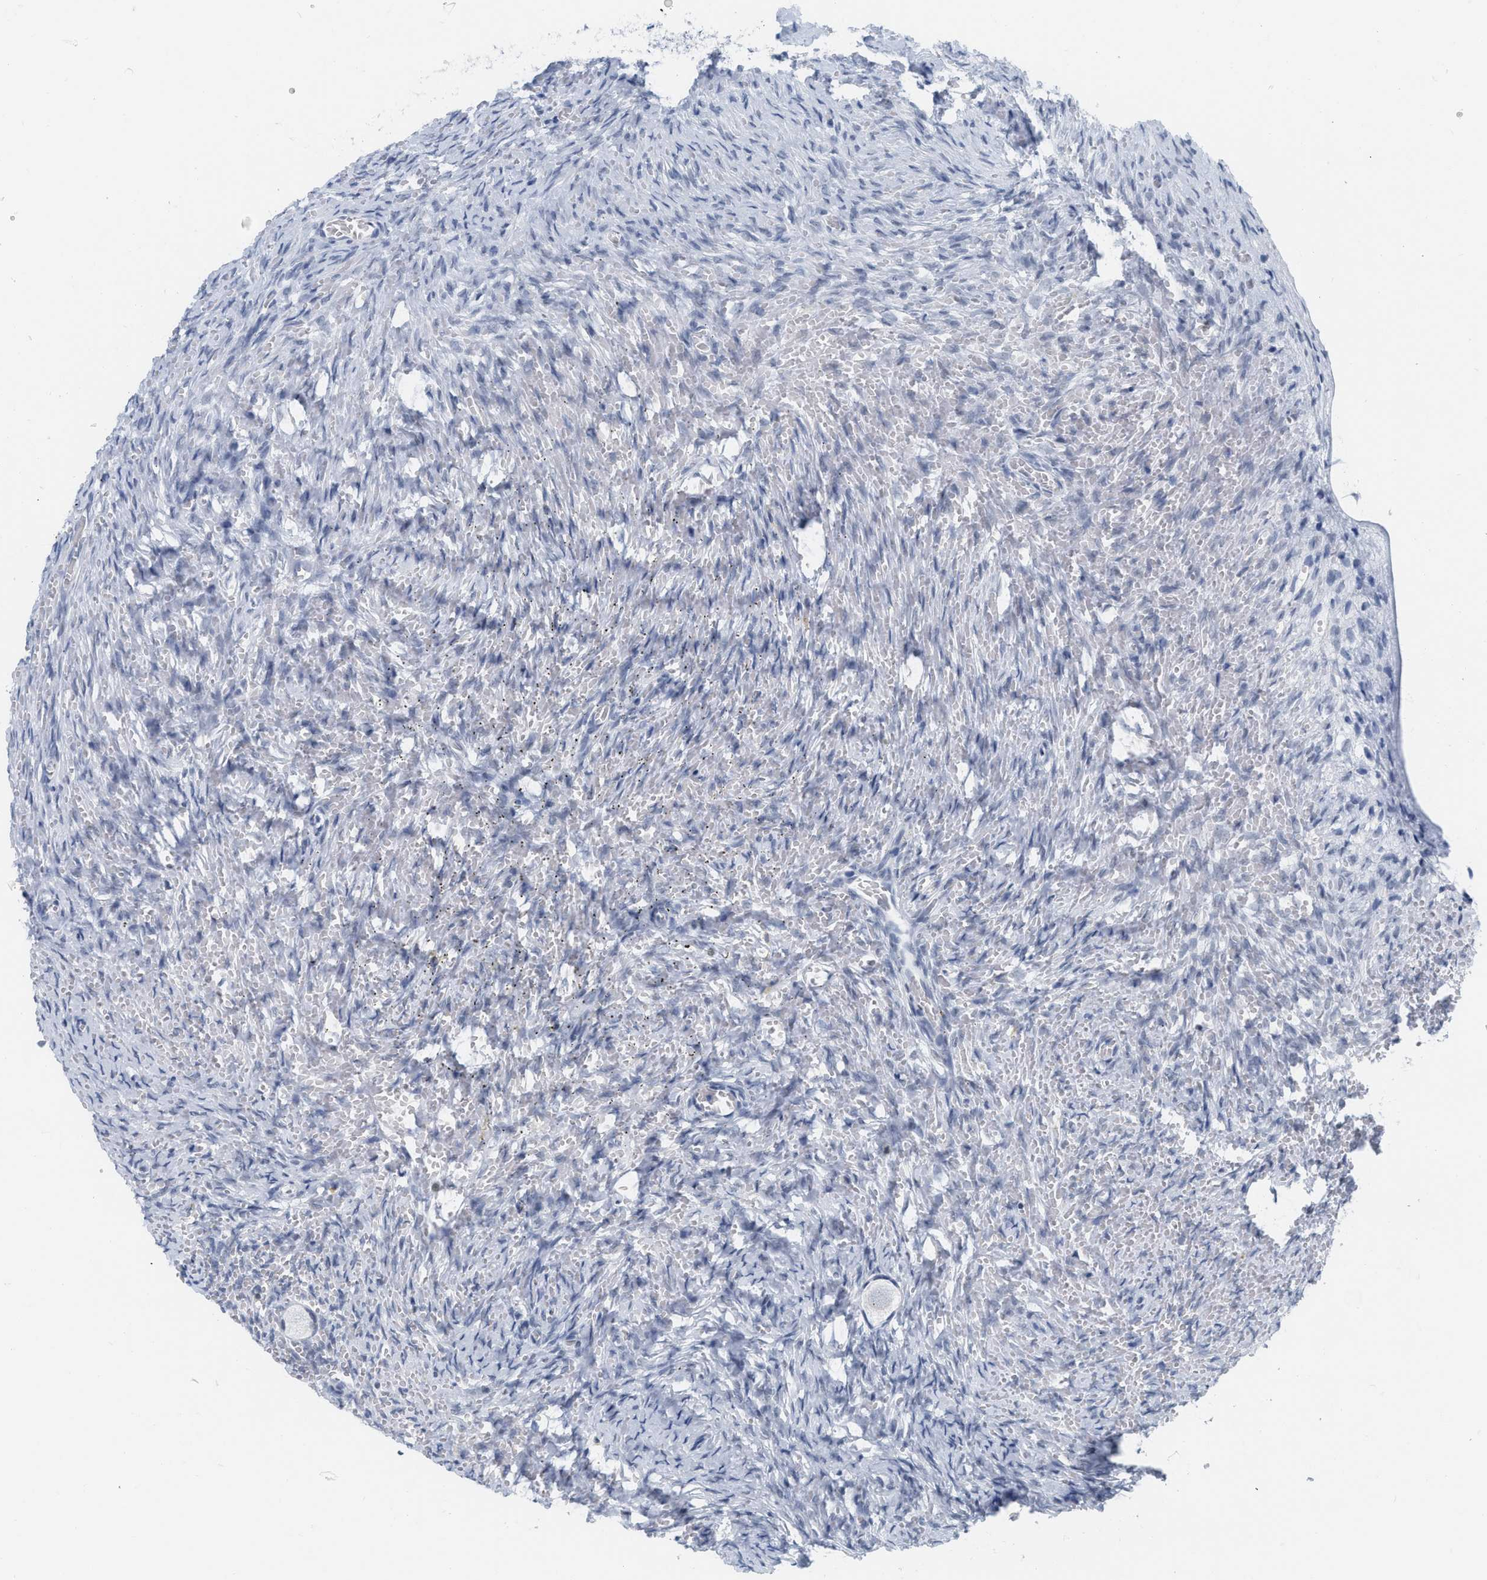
{"staining": {"intensity": "negative", "quantity": "none", "location": "none"}, "tissue": "ovary", "cell_type": "Follicle cells", "image_type": "normal", "snomed": [{"axis": "morphology", "description": "Normal tissue, NOS"}, {"axis": "topography", "description": "Ovary"}], "caption": "DAB (3,3'-diaminobenzidine) immunohistochemical staining of benign ovary demonstrates no significant expression in follicle cells.", "gene": "XIRP1", "patient": {"sex": "female", "age": 27}}